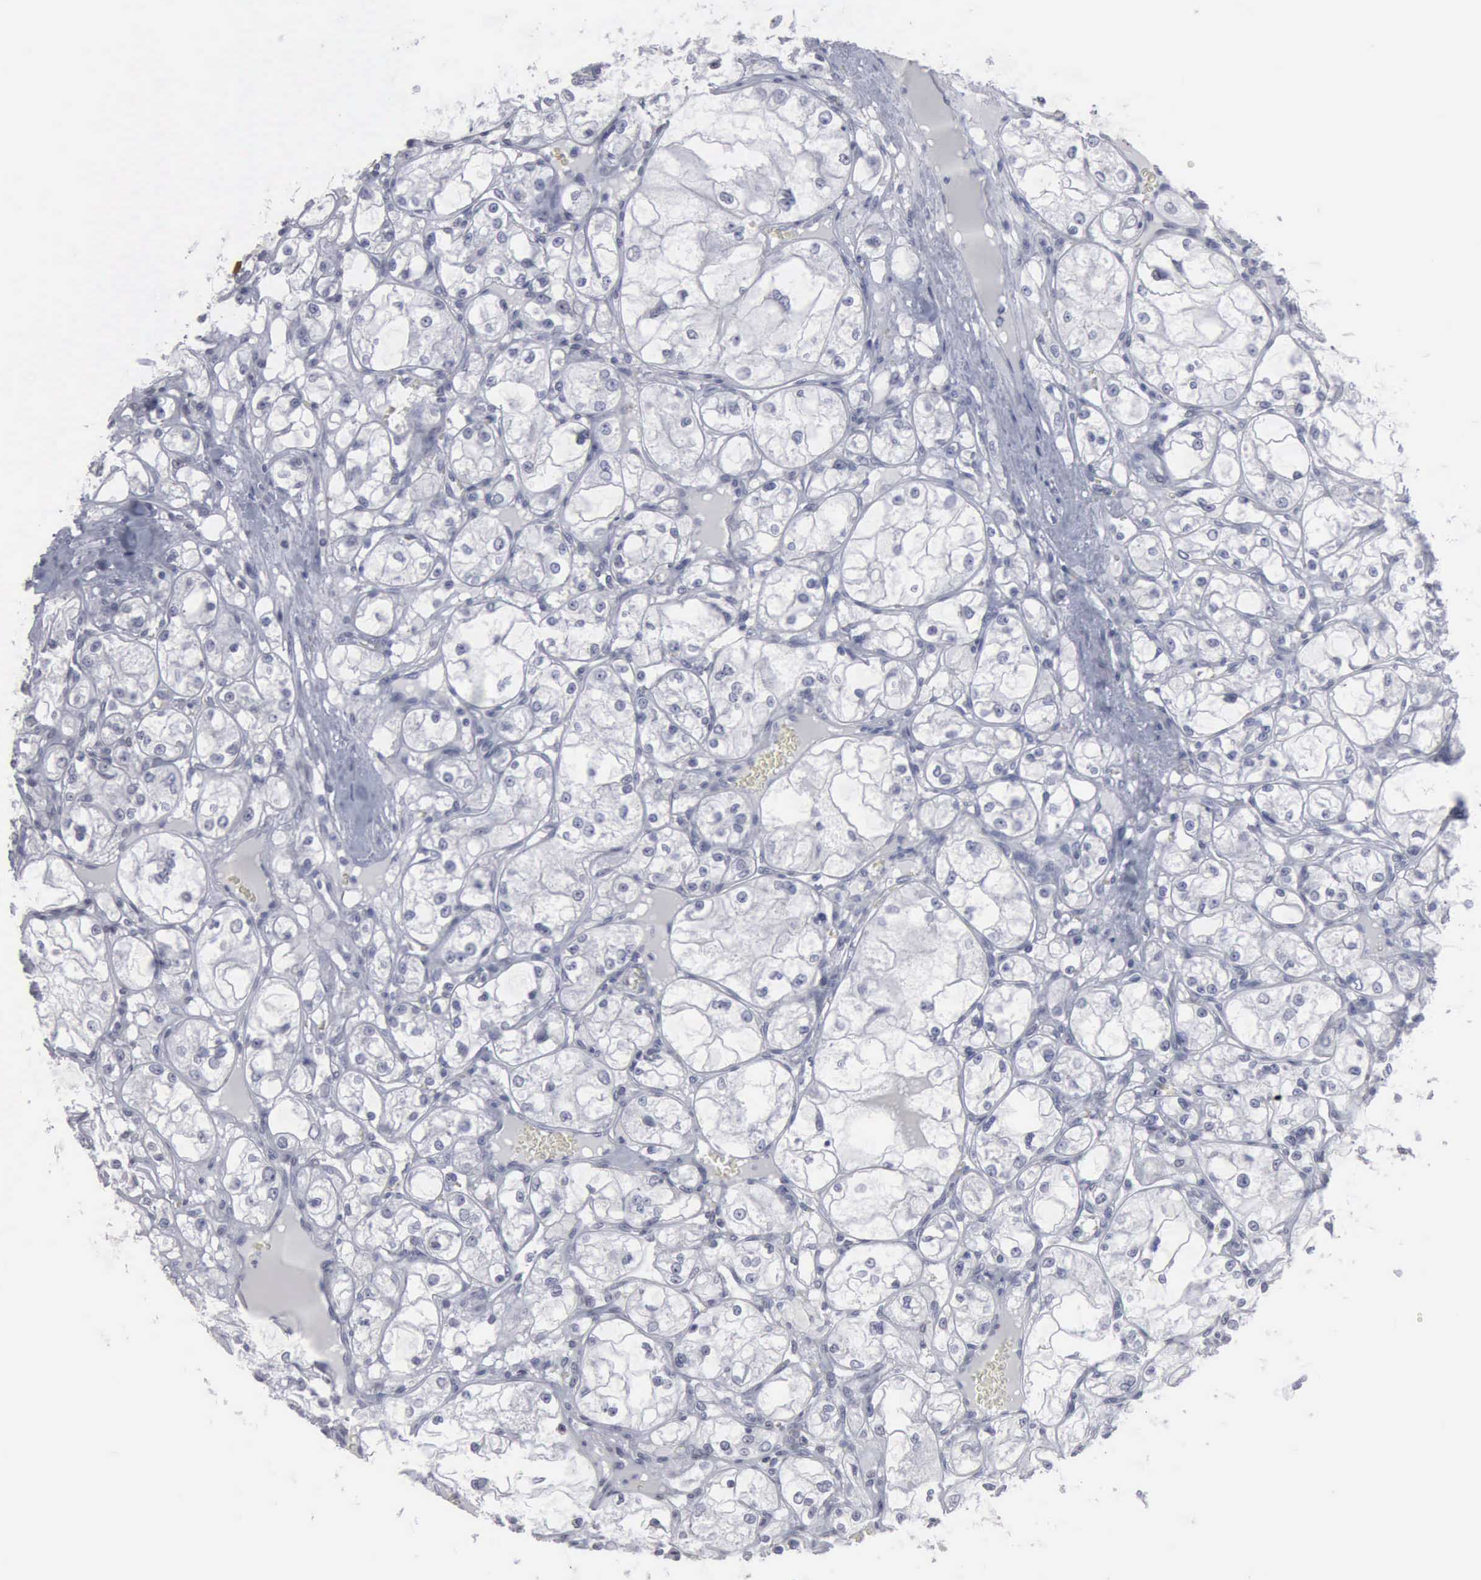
{"staining": {"intensity": "moderate", "quantity": "25%-75%", "location": "nuclear"}, "tissue": "renal cancer", "cell_type": "Tumor cells", "image_type": "cancer", "snomed": [{"axis": "morphology", "description": "Adenocarcinoma, NOS"}, {"axis": "topography", "description": "Kidney"}], "caption": "Renal cancer (adenocarcinoma) tissue exhibits moderate nuclear staining in about 25%-75% of tumor cells", "gene": "XPA", "patient": {"sex": "male", "age": 61}}